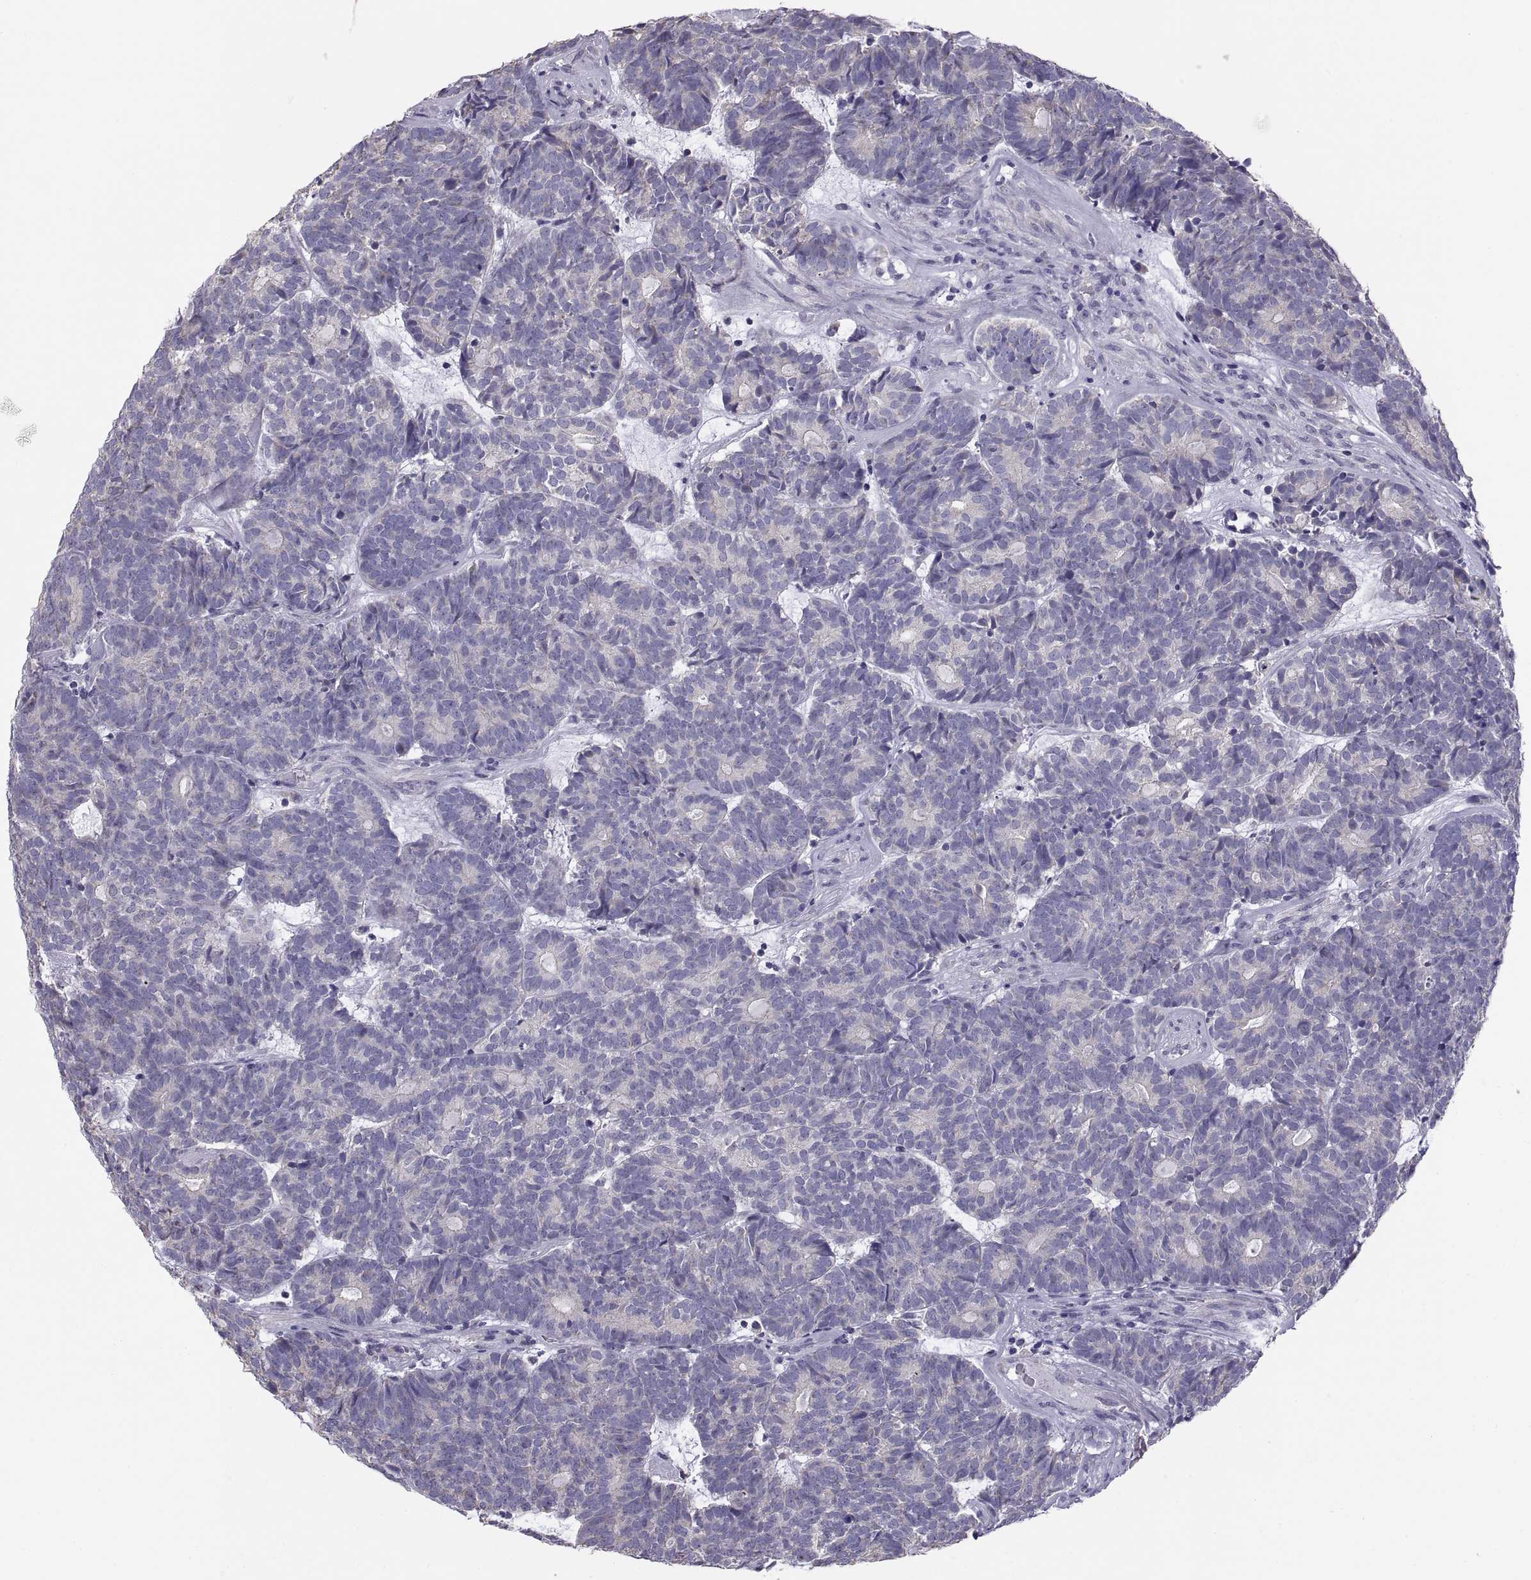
{"staining": {"intensity": "negative", "quantity": "none", "location": "none"}, "tissue": "head and neck cancer", "cell_type": "Tumor cells", "image_type": "cancer", "snomed": [{"axis": "morphology", "description": "Adenocarcinoma, NOS"}, {"axis": "topography", "description": "Head-Neck"}], "caption": "Tumor cells show no significant protein positivity in head and neck adenocarcinoma.", "gene": "TNNC1", "patient": {"sex": "female", "age": 81}}